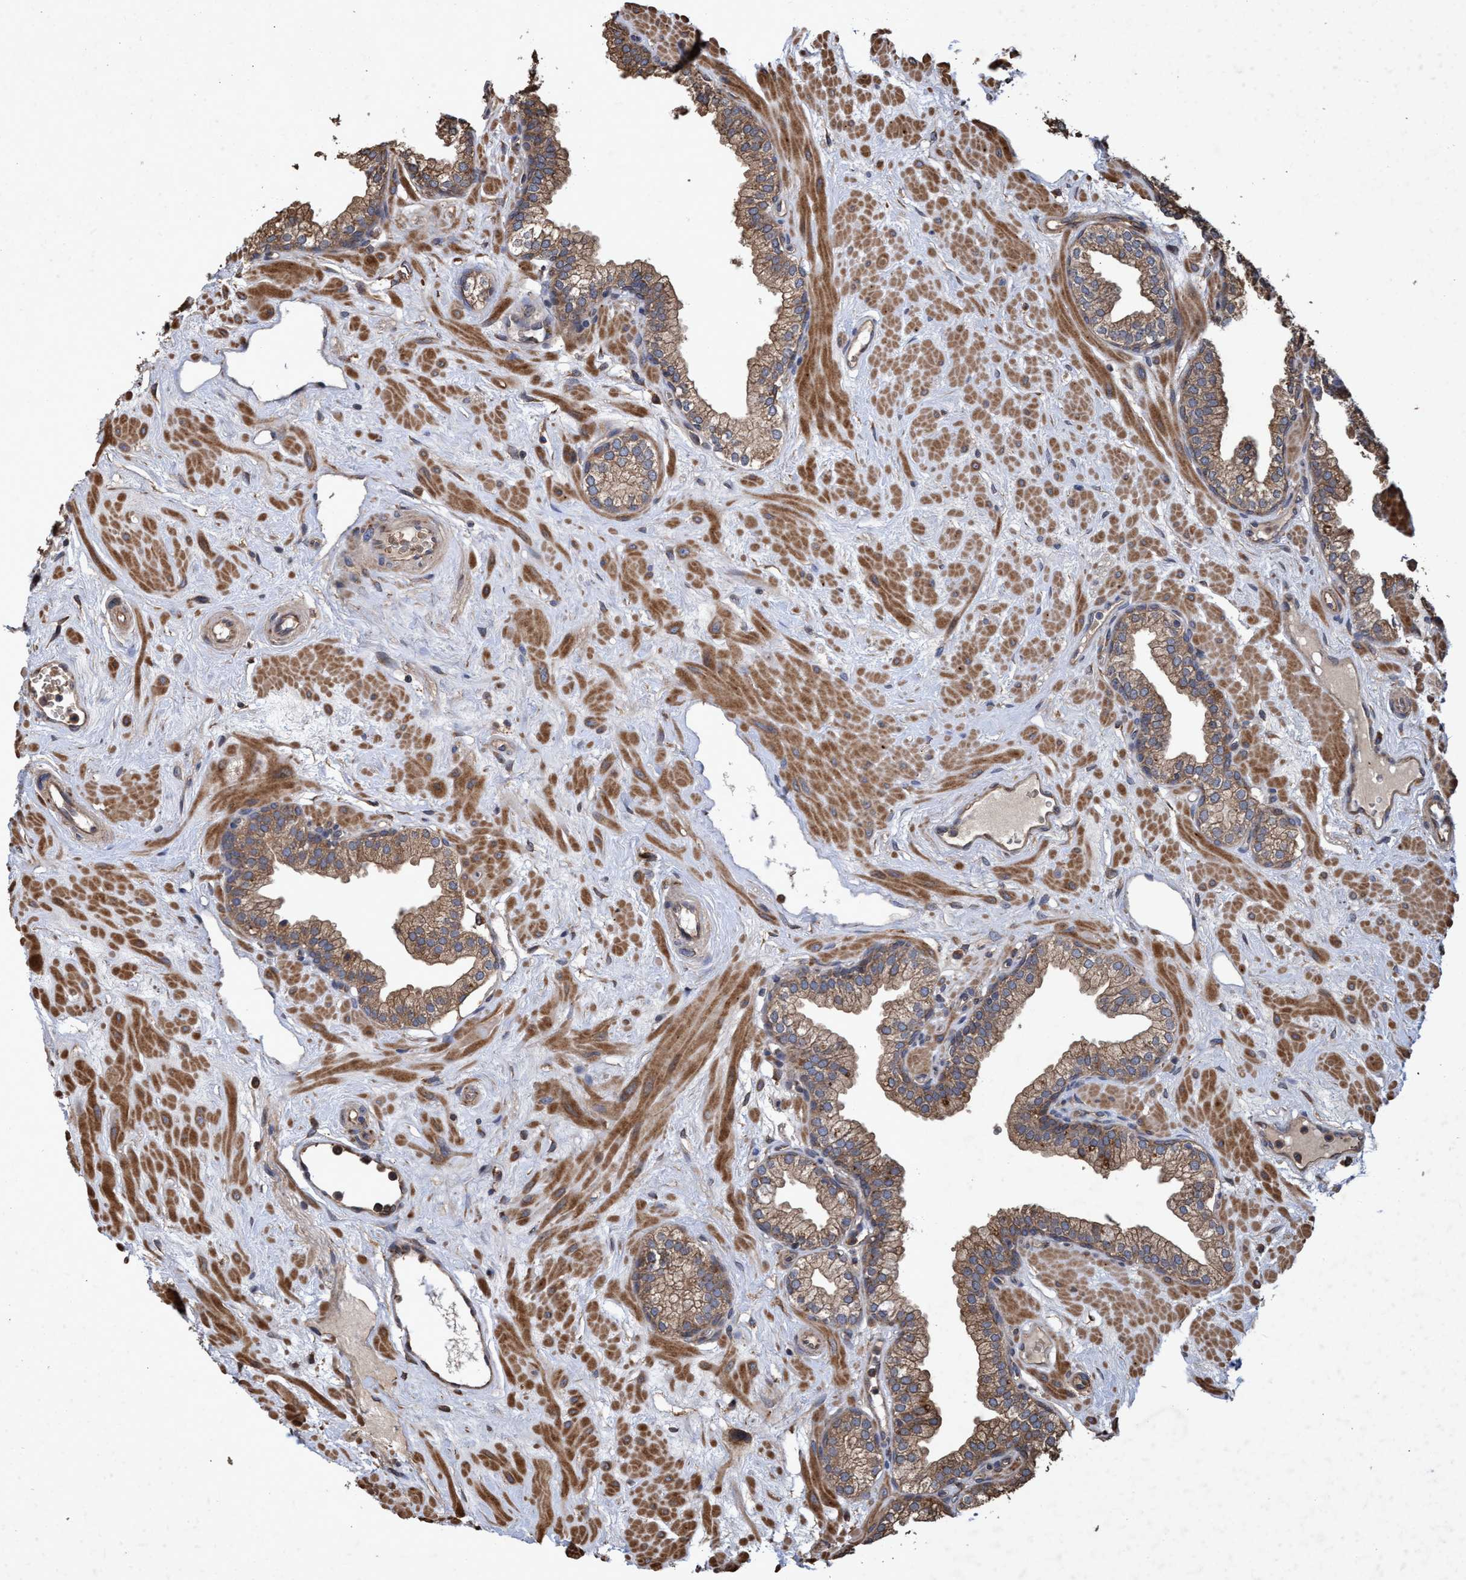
{"staining": {"intensity": "moderate", "quantity": ">75%", "location": "cytoplasmic/membranous"}, "tissue": "prostate", "cell_type": "Glandular cells", "image_type": "normal", "snomed": [{"axis": "morphology", "description": "Normal tissue, NOS"}, {"axis": "morphology", "description": "Urothelial carcinoma, Low grade"}, {"axis": "topography", "description": "Urinary bladder"}, {"axis": "topography", "description": "Prostate"}], "caption": "Prostate stained for a protein exhibits moderate cytoplasmic/membranous positivity in glandular cells. The staining was performed using DAB (3,3'-diaminobenzidine), with brown indicating positive protein expression. Nuclei are stained blue with hematoxylin.", "gene": "CHMP6", "patient": {"sex": "male", "age": 60}}